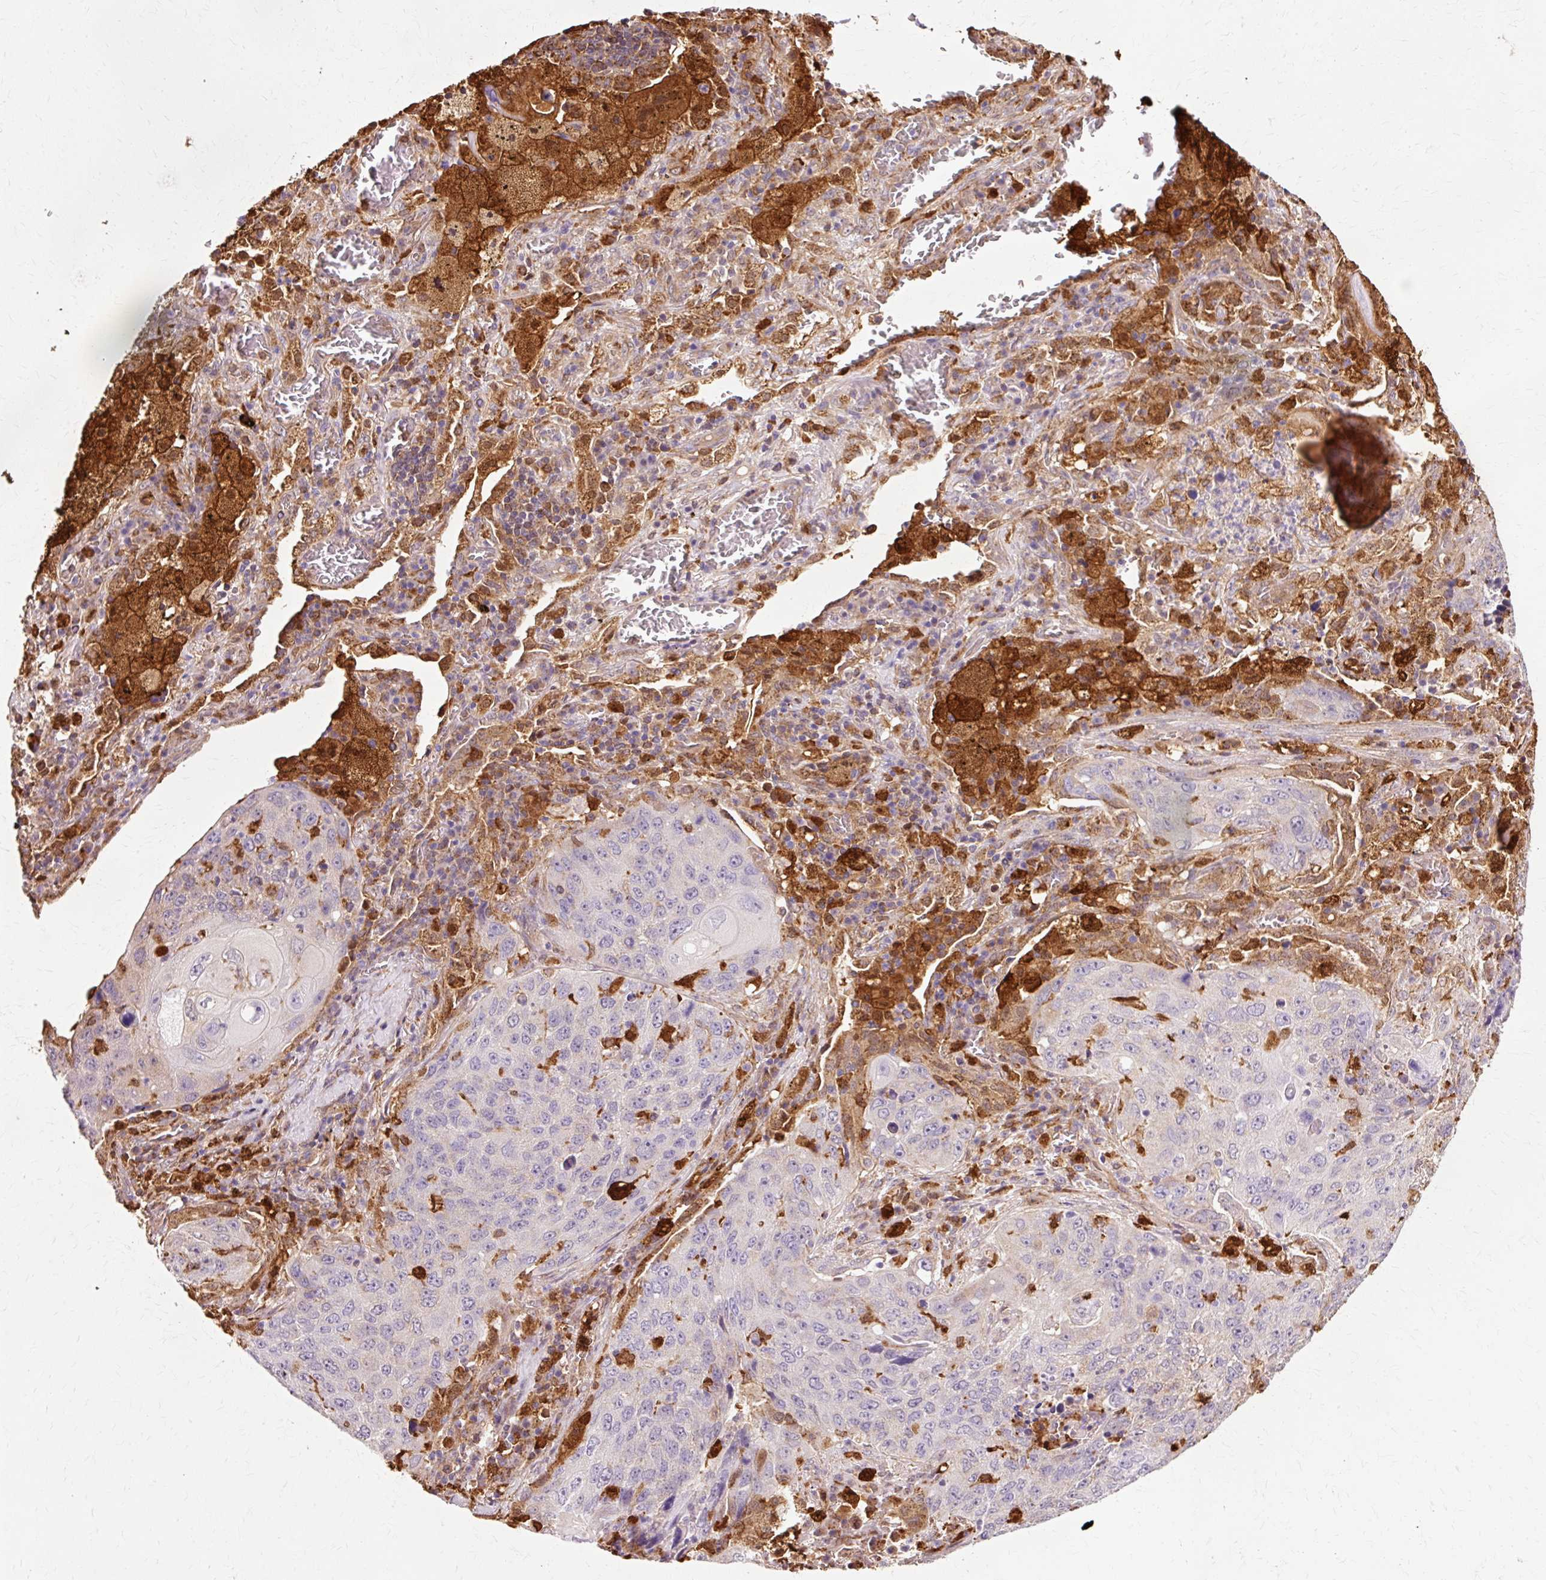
{"staining": {"intensity": "negative", "quantity": "none", "location": "none"}, "tissue": "lung cancer", "cell_type": "Tumor cells", "image_type": "cancer", "snomed": [{"axis": "morphology", "description": "Squamous cell carcinoma, NOS"}, {"axis": "topography", "description": "Lung"}], "caption": "This micrograph is of lung squamous cell carcinoma stained with immunohistochemistry to label a protein in brown with the nuclei are counter-stained blue. There is no positivity in tumor cells. (Stains: DAB (3,3'-diaminobenzidine) IHC with hematoxylin counter stain, Microscopy: brightfield microscopy at high magnification).", "gene": "GPX1", "patient": {"sex": "female", "age": 63}}